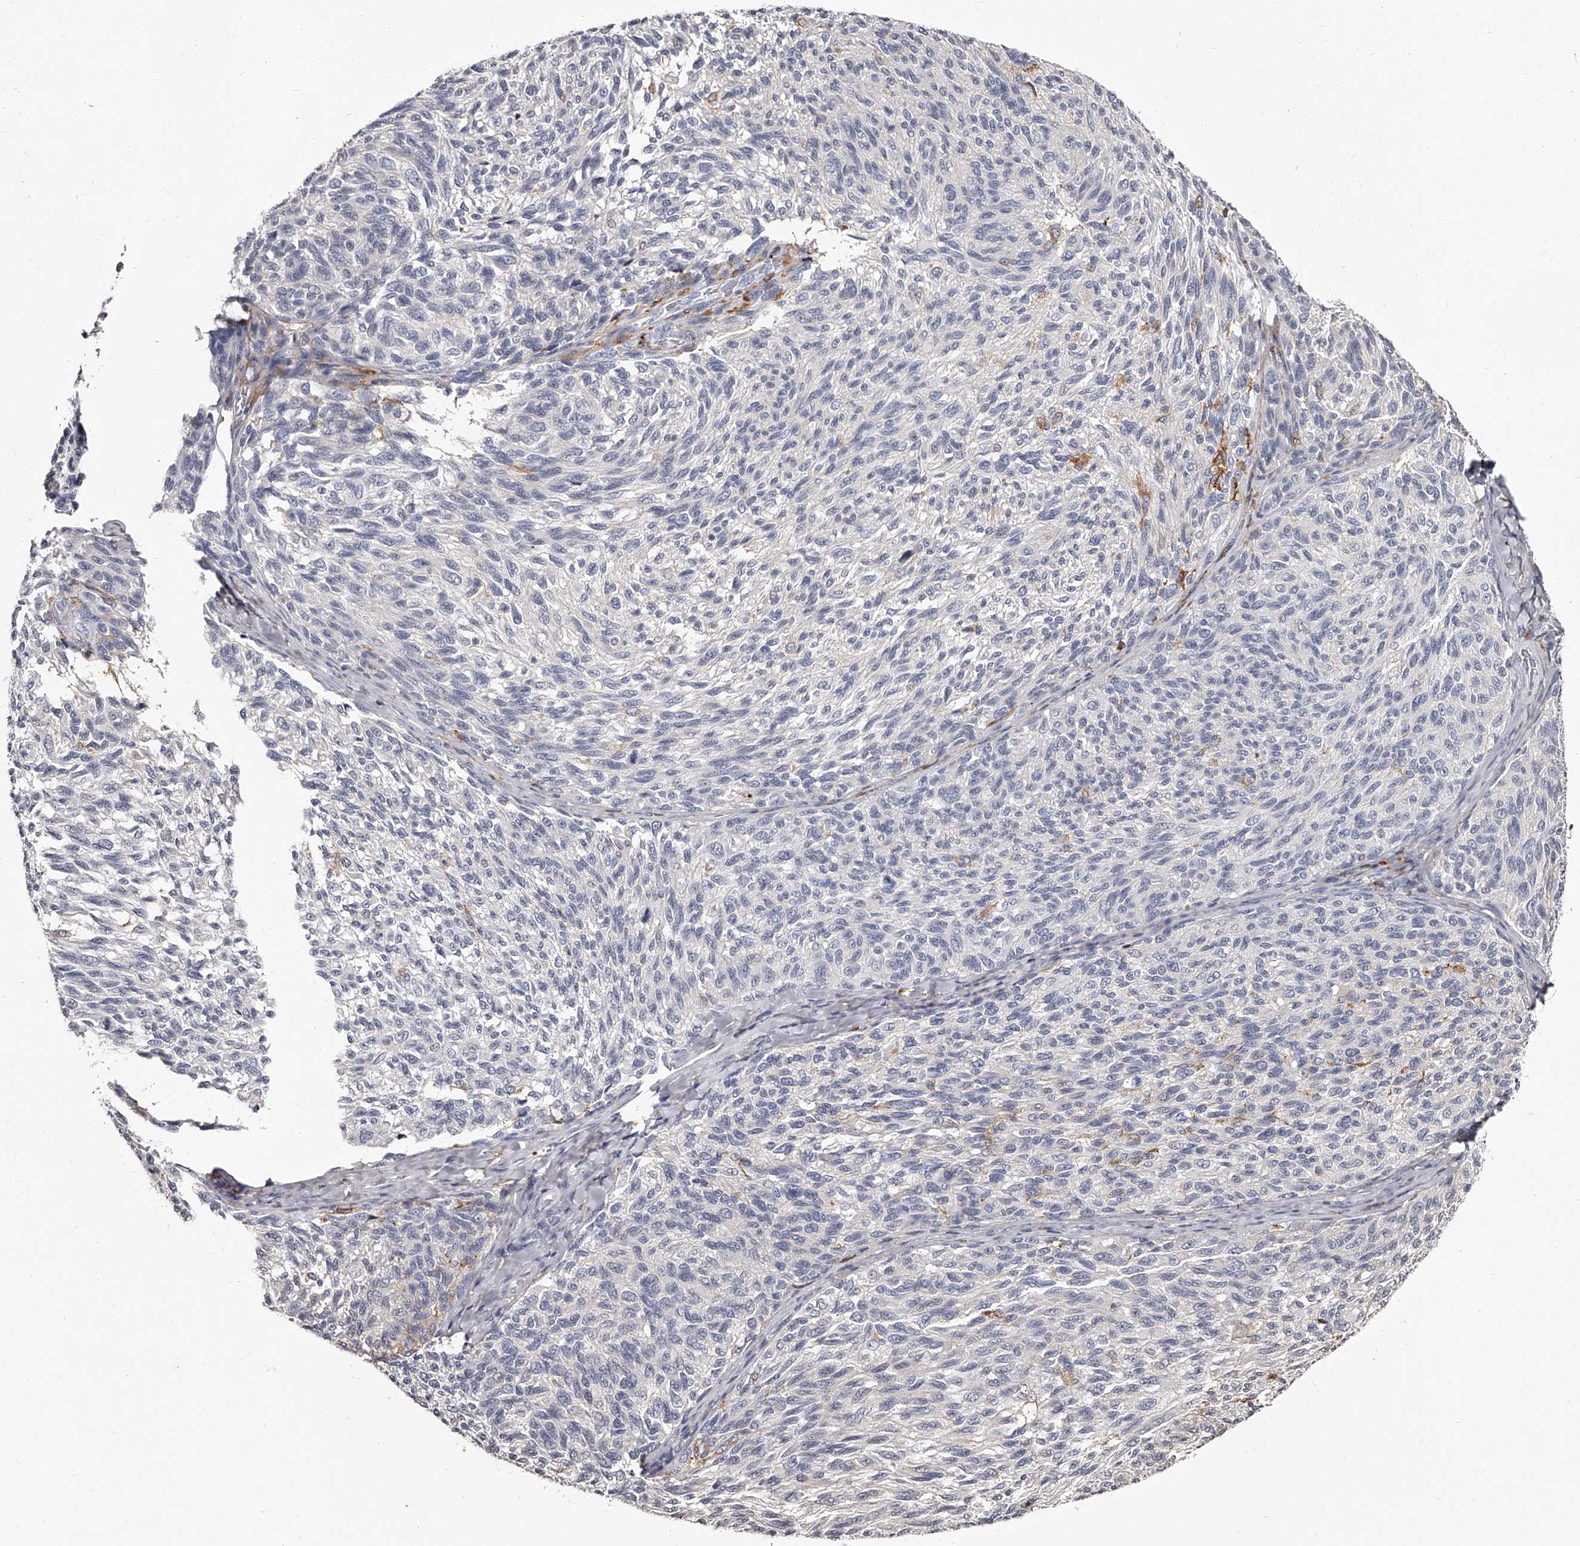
{"staining": {"intensity": "negative", "quantity": "none", "location": "none"}, "tissue": "melanoma", "cell_type": "Tumor cells", "image_type": "cancer", "snomed": [{"axis": "morphology", "description": "Malignant melanoma, NOS"}, {"axis": "topography", "description": "Skin"}], "caption": "Human melanoma stained for a protein using immunohistochemistry (IHC) shows no positivity in tumor cells.", "gene": "PACSIN1", "patient": {"sex": "female", "age": 73}}